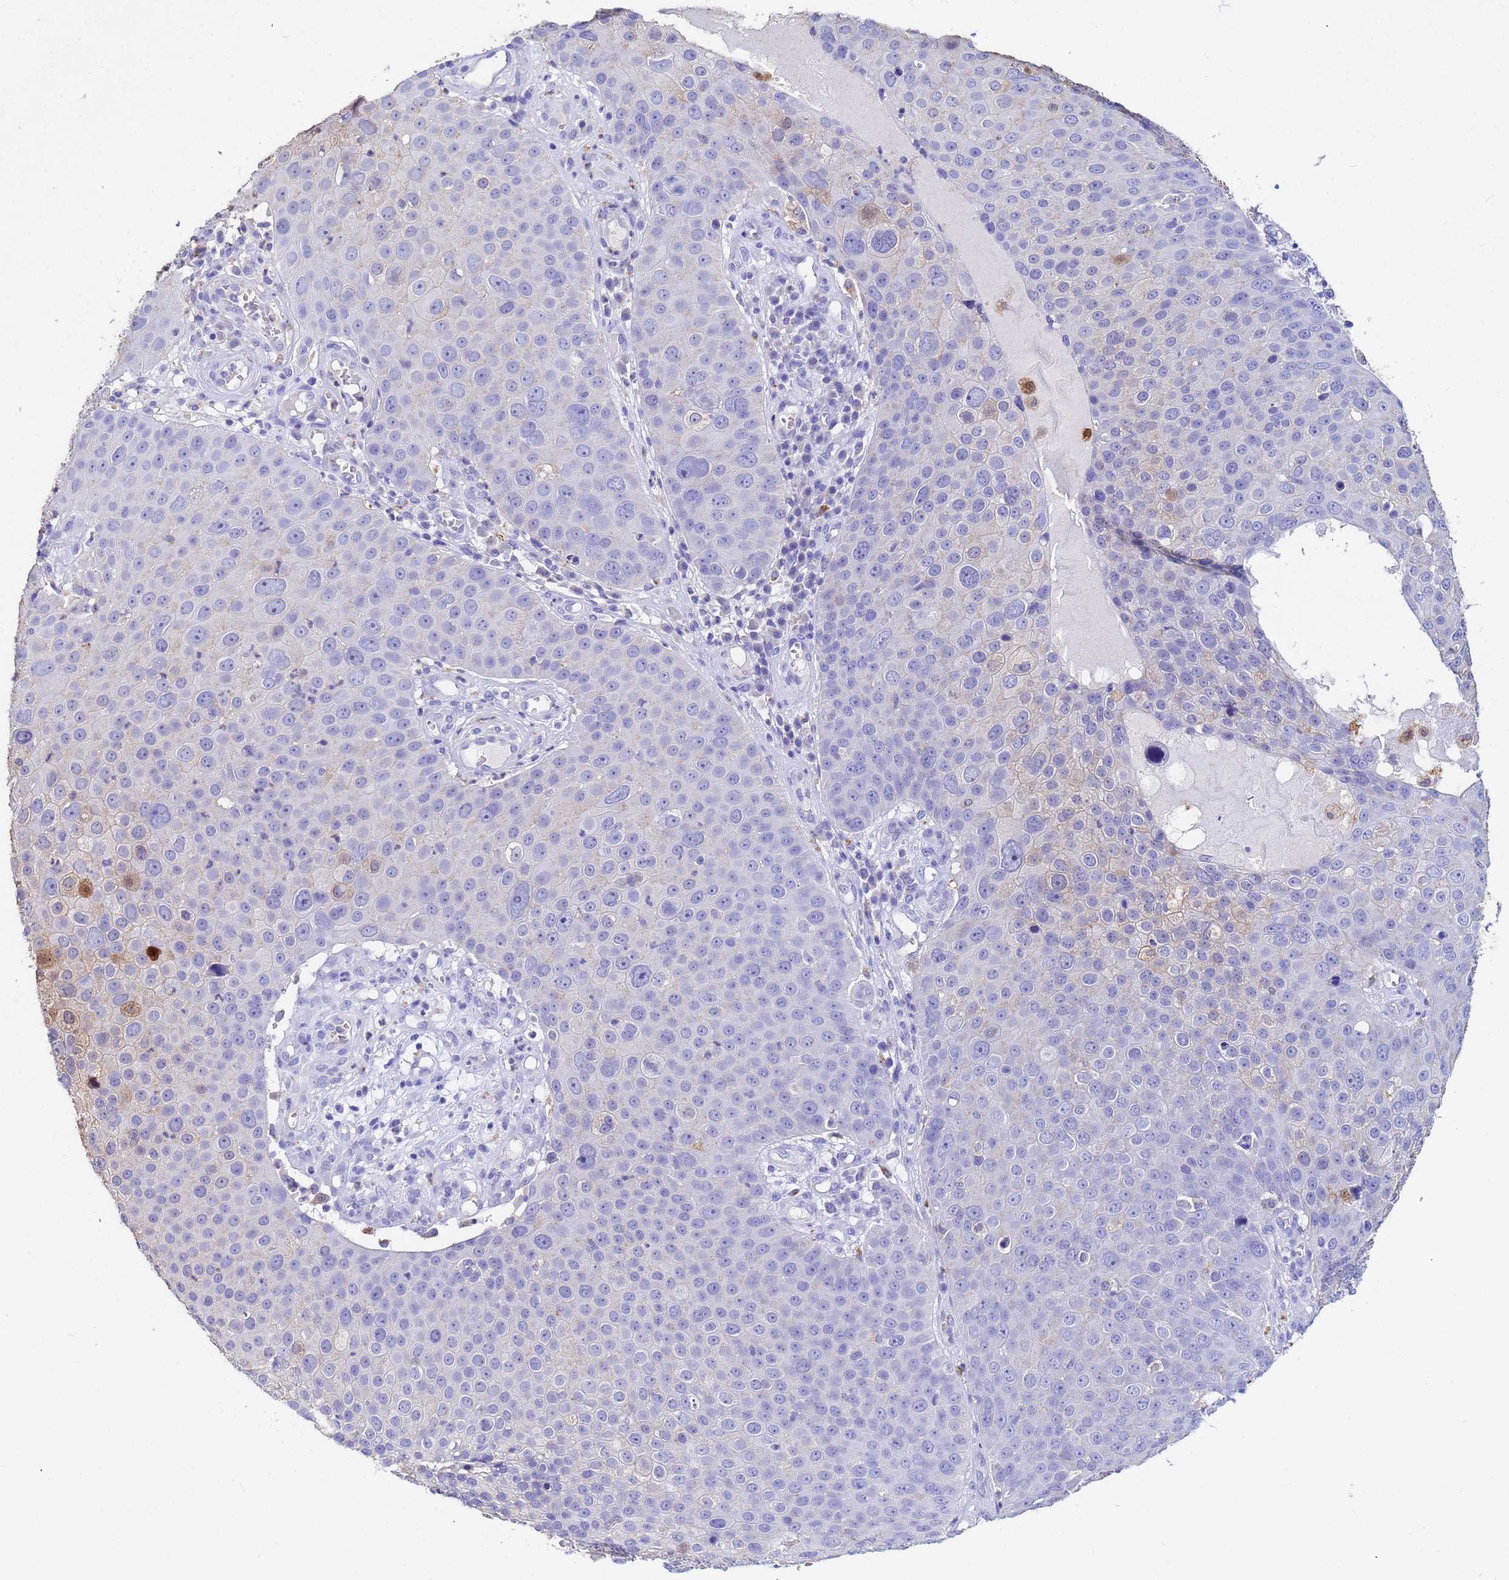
{"staining": {"intensity": "weak", "quantity": "<25%", "location": "cytoplasmic/membranous"}, "tissue": "skin cancer", "cell_type": "Tumor cells", "image_type": "cancer", "snomed": [{"axis": "morphology", "description": "Squamous cell carcinoma, NOS"}, {"axis": "topography", "description": "Skin"}], "caption": "A histopathology image of squamous cell carcinoma (skin) stained for a protein demonstrates no brown staining in tumor cells.", "gene": "CSTB", "patient": {"sex": "male", "age": 71}}